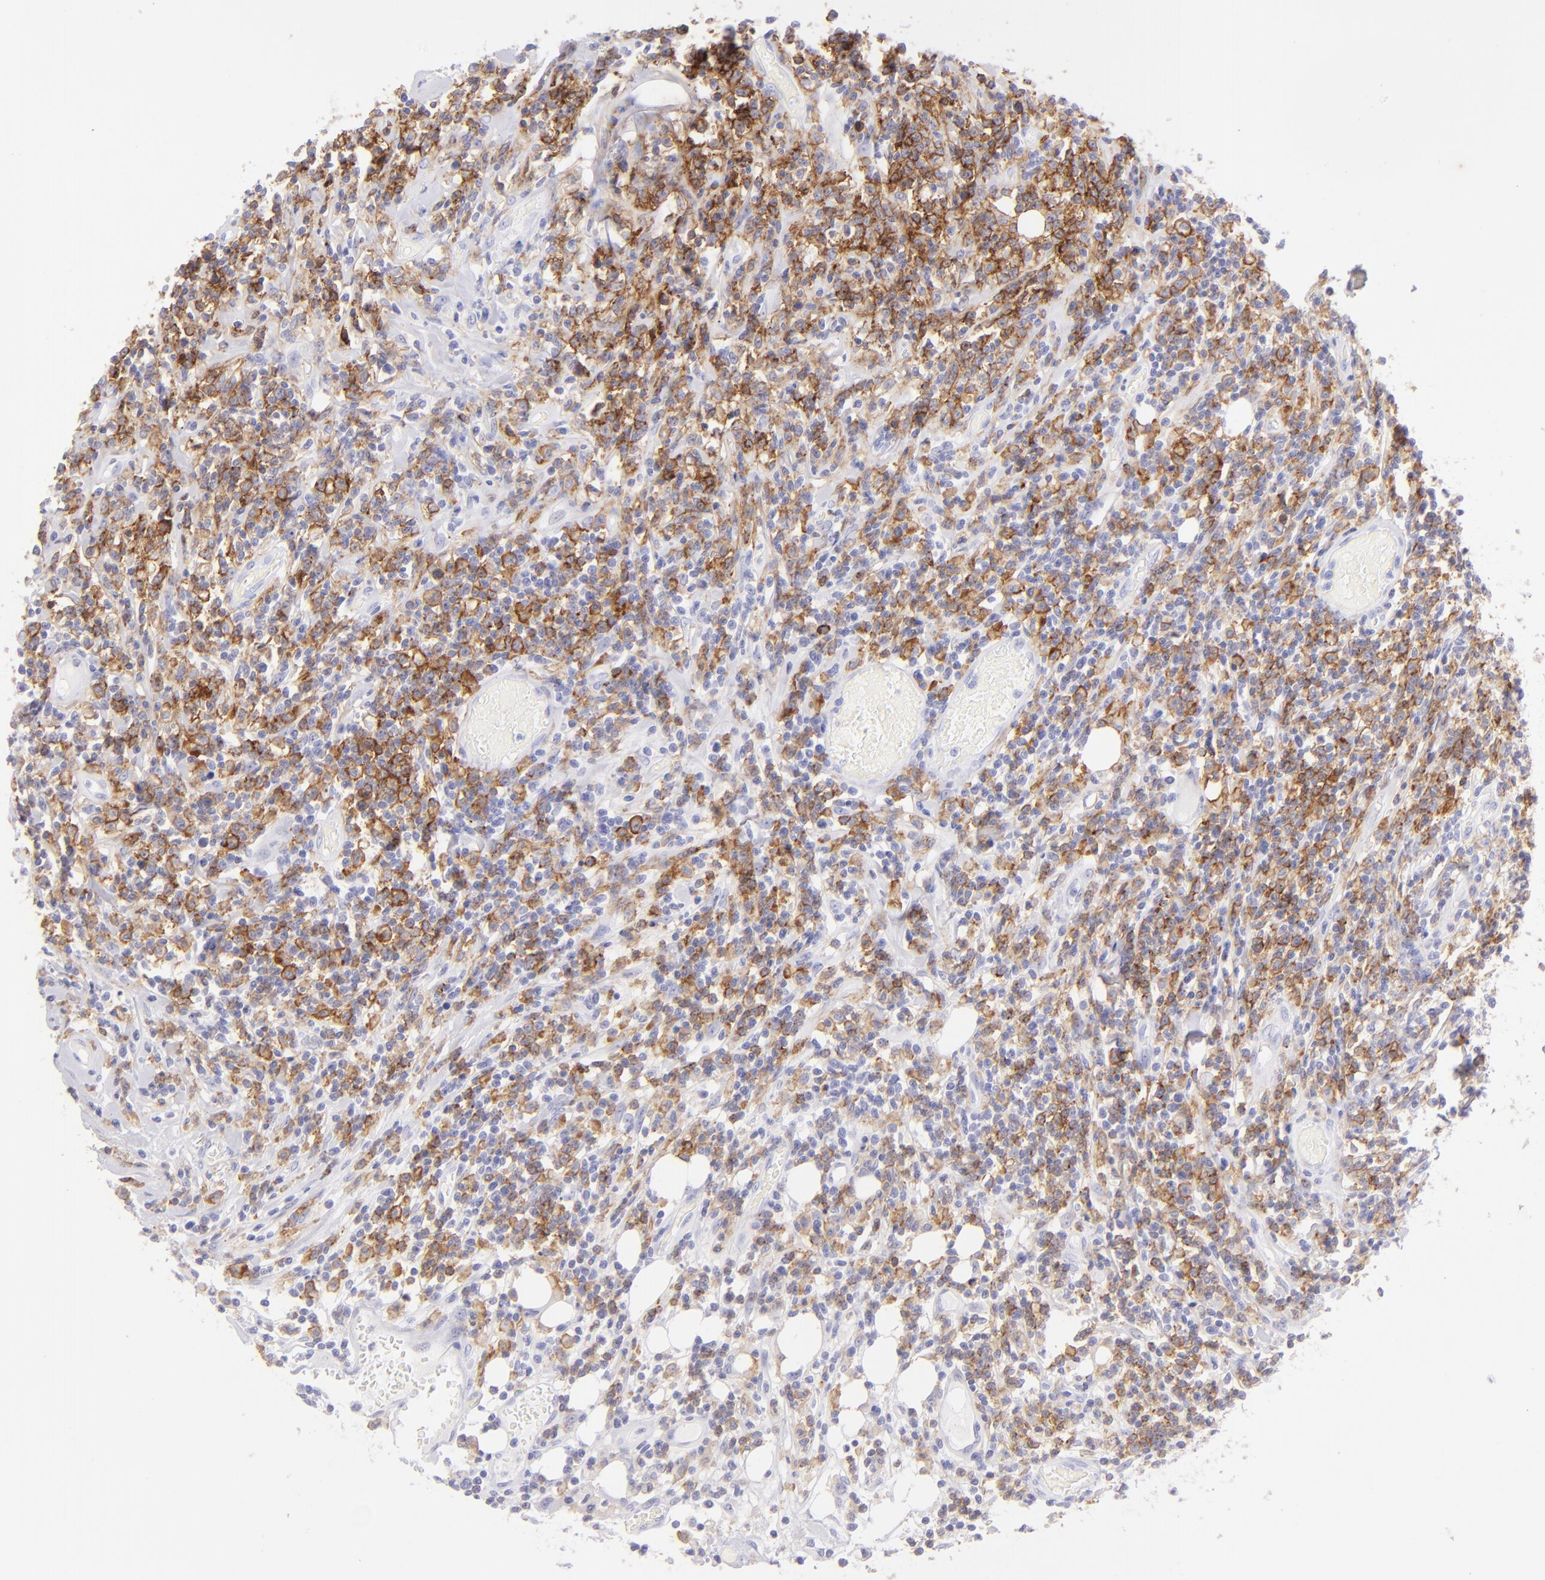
{"staining": {"intensity": "strong", "quantity": ">75%", "location": "cytoplasmic/membranous"}, "tissue": "lymphoma", "cell_type": "Tumor cells", "image_type": "cancer", "snomed": [{"axis": "morphology", "description": "Malignant lymphoma, non-Hodgkin's type, High grade"}, {"axis": "topography", "description": "Colon"}], "caption": "IHC (DAB) staining of malignant lymphoma, non-Hodgkin's type (high-grade) demonstrates strong cytoplasmic/membranous protein expression in approximately >75% of tumor cells.", "gene": "CD72", "patient": {"sex": "male", "age": 82}}